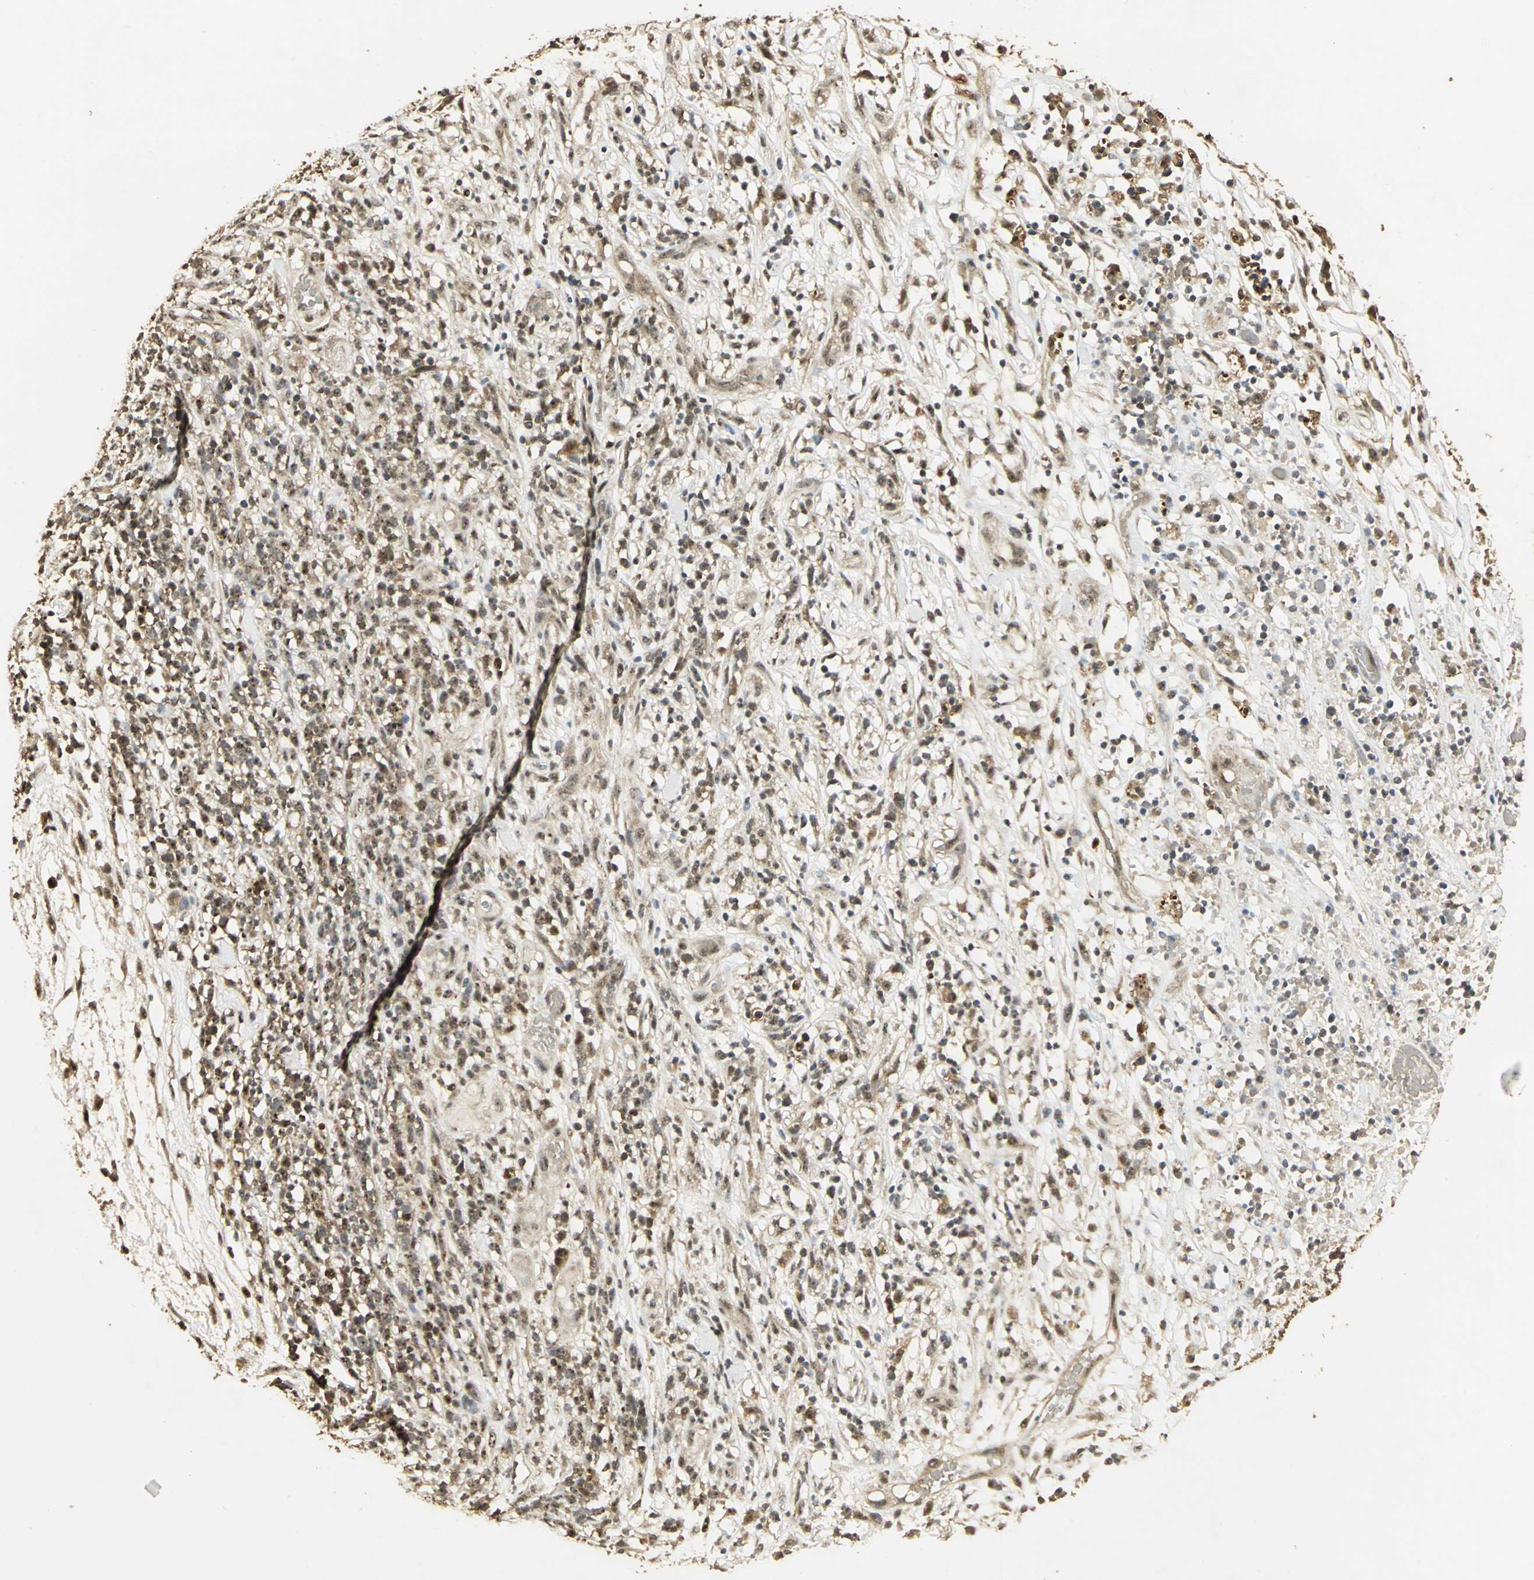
{"staining": {"intensity": "weak", "quantity": ">75%", "location": "cytoplasmic/membranous"}, "tissue": "lymphoma", "cell_type": "Tumor cells", "image_type": "cancer", "snomed": [{"axis": "morphology", "description": "Malignant lymphoma, non-Hodgkin's type, High grade"}, {"axis": "topography", "description": "Lymph node"}], "caption": "This is a micrograph of immunohistochemistry (IHC) staining of high-grade malignant lymphoma, non-Hodgkin's type, which shows weak positivity in the cytoplasmic/membranous of tumor cells.", "gene": "UCHL5", "patient": {"sex": "female", "age": 73}}